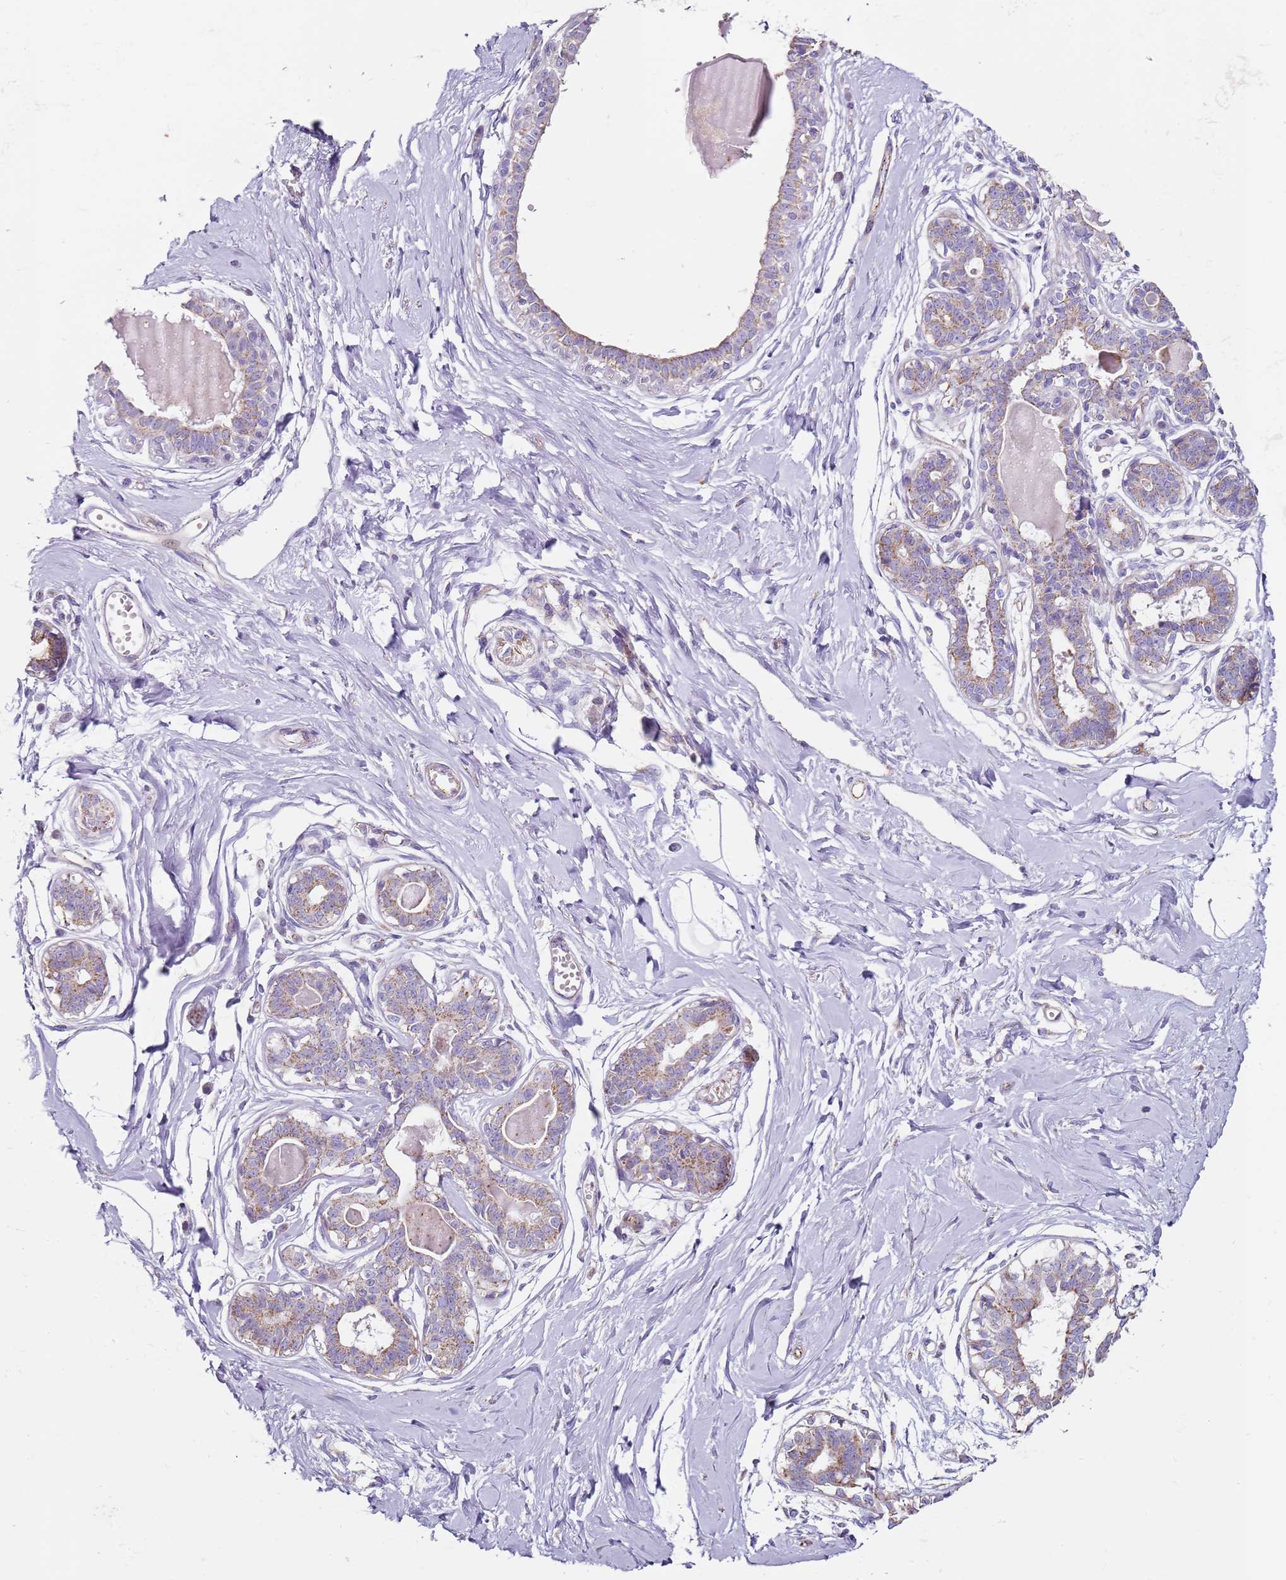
{"staining": {"intensity": "negative", "quantity": "none", "location": "none"}, "tissue": "breast", "cell_type": "Adipocytes", "image_type": "normal", "snomed": [{"axis": "morphology", "description": "Normal tissue, NOS"}, {"axis": "topography", "description": "Breast"}], "caption": "DAB immunohistochemical staining of normal breast demonstrates no significant staining in adipocytes.", "gene": "ALS2", "patient": {"sex": "female", "age": 45}}